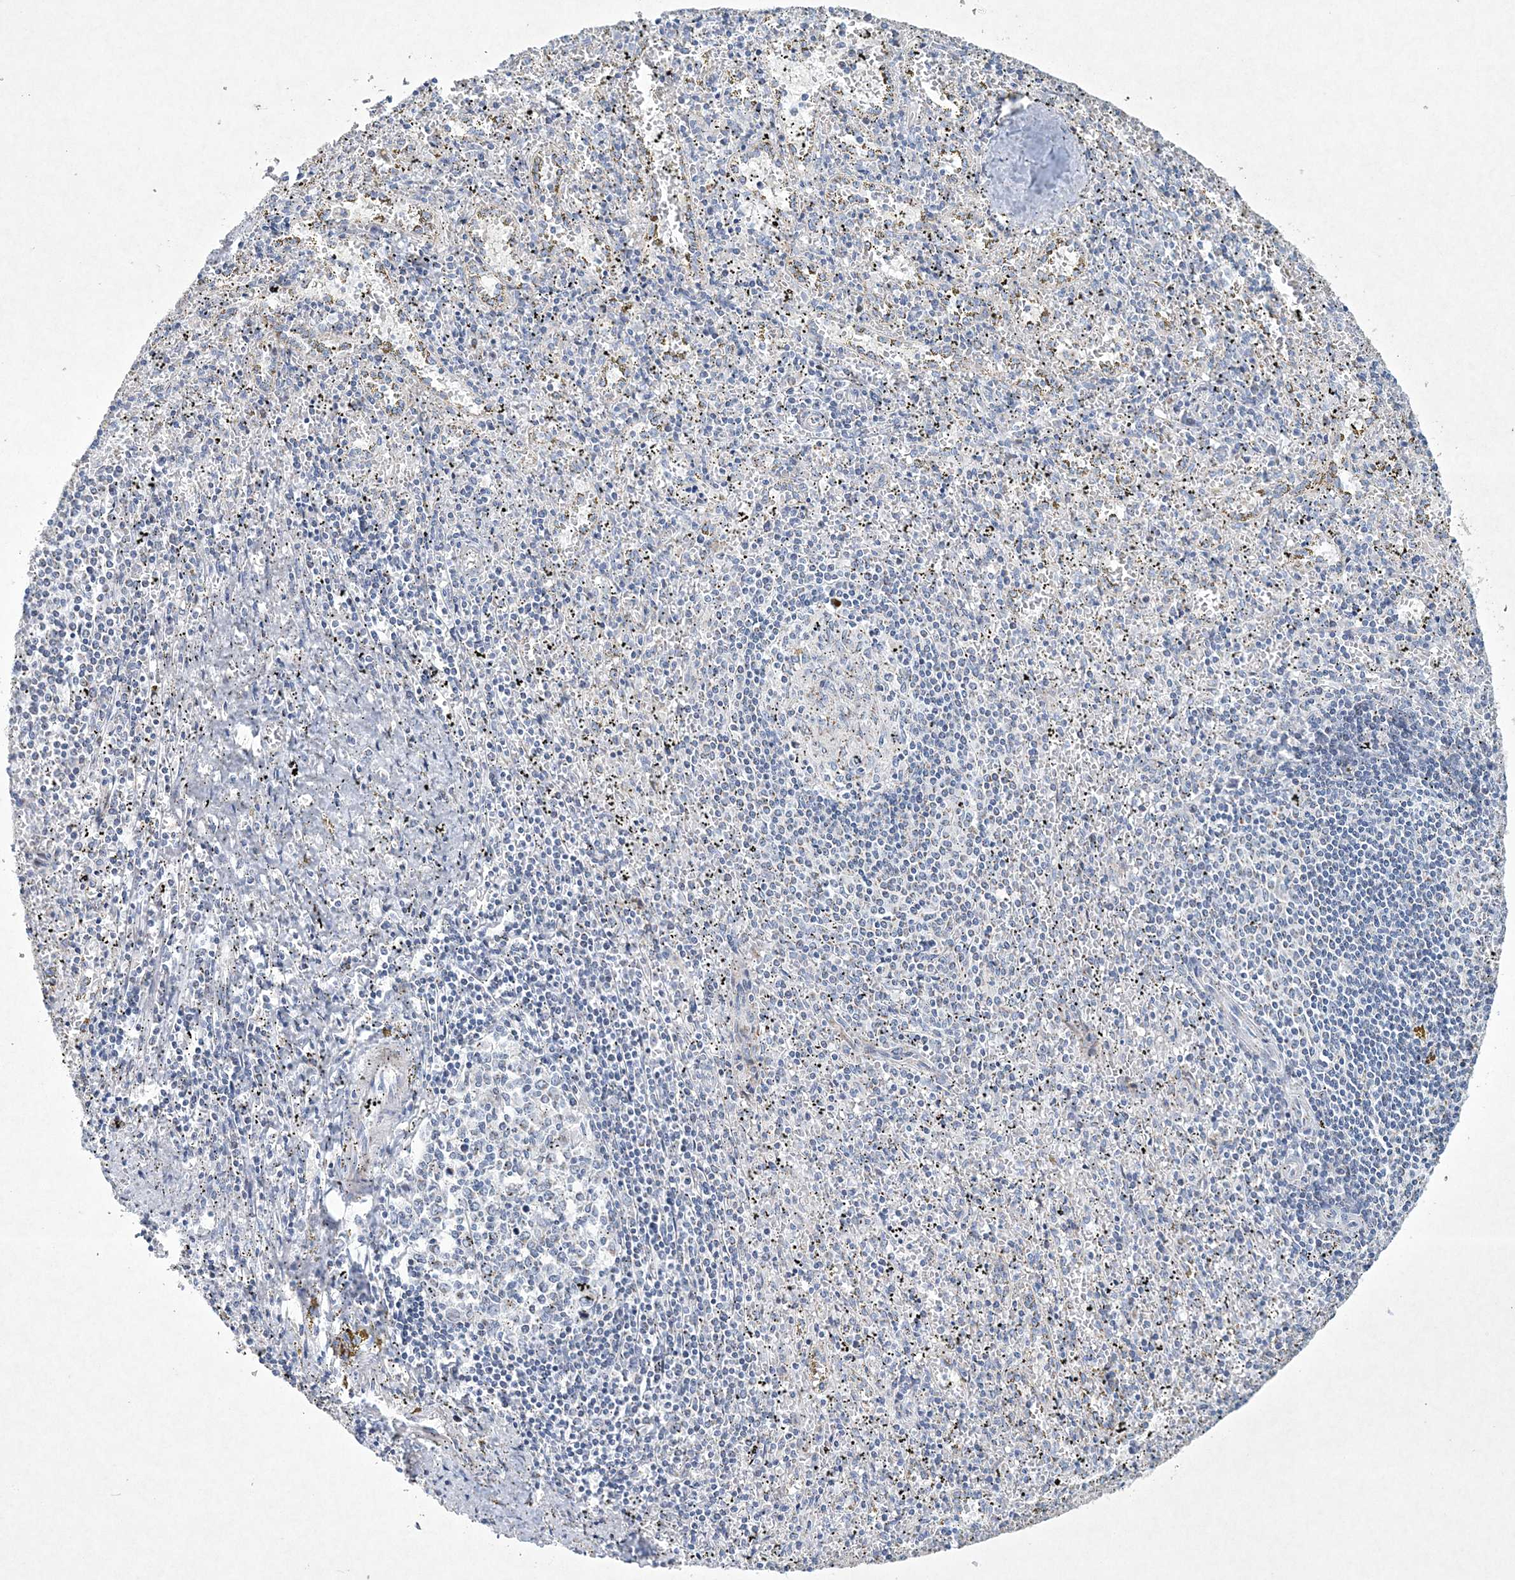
{"staining": {"intensity": "negative", "quantity": "none", "location": "none"}, "tissue": "spleen", "cell_type": "Cells in red pulp", "image_type": "normal", "snomed": [{"axis": "morphology", "description": "Normal tissue, NOS"}, {"axis": "topography", "description": "Spleen"}], "caption": "Immunohistochemistry (IHC) micrograph of normal spleen: human spleen stained with DAB (3,3'-diaminobenzidine) demonstrates no significant protein positivity in cells in red pulp. Nuclei are stained in blue.", "gene": "CES4A", "patient": {"sex": "male", "age": 11}}